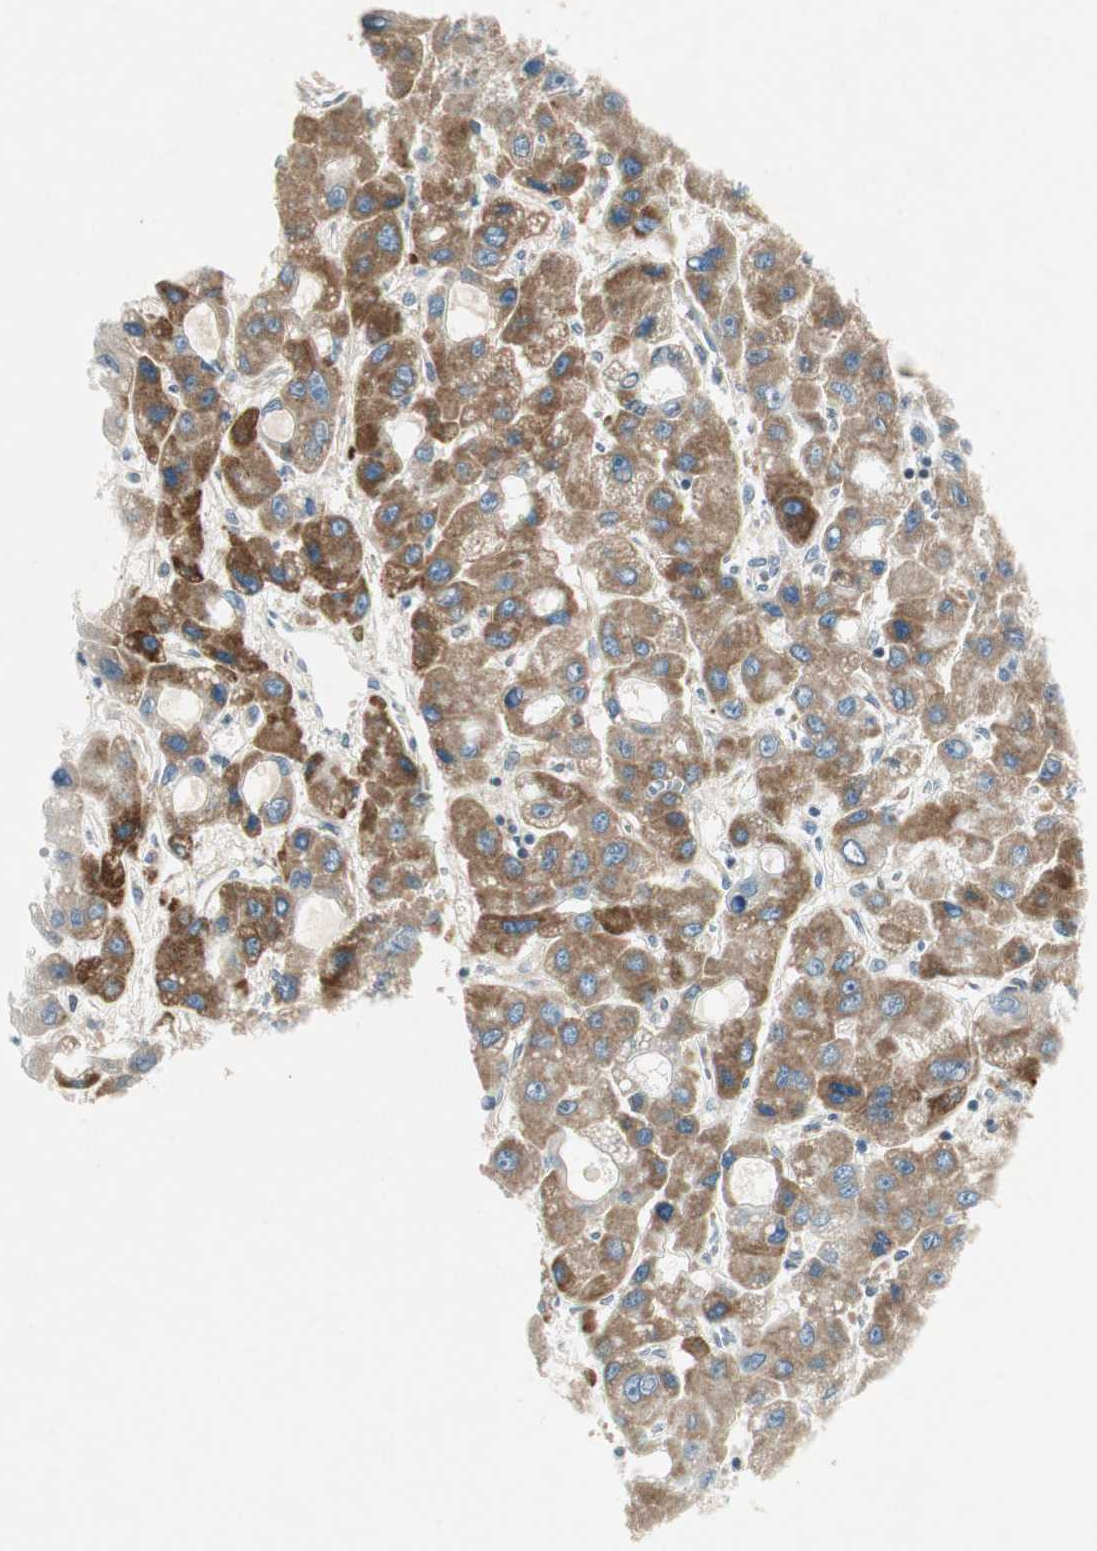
{"staining": {"intensity": "strong", "quantity": ">75%", "location": "cytoplasmic/membranous"}, "tissue": "liver cancer", "cell_type": "Tumor cells", "image_type": "cancer", "snomed": [{"axis": "morphology", "description": "Carcinoma, Hepatocellular, NOS"}, {"axis": "topography", "description": "Liver"}], "caption": "Liver cancer (hepatocellular carcinoma) stained with immunohistochemistry demonstrates strong cytoplasmic/membranous expression in approximately >75% of tumor cells. (DAB (3,3'-diaminobenzidine) = brown stain, brightfield microscopy at high magnification).", "gene": "USP2", "patient": {"sex": "male", "age": 55}}